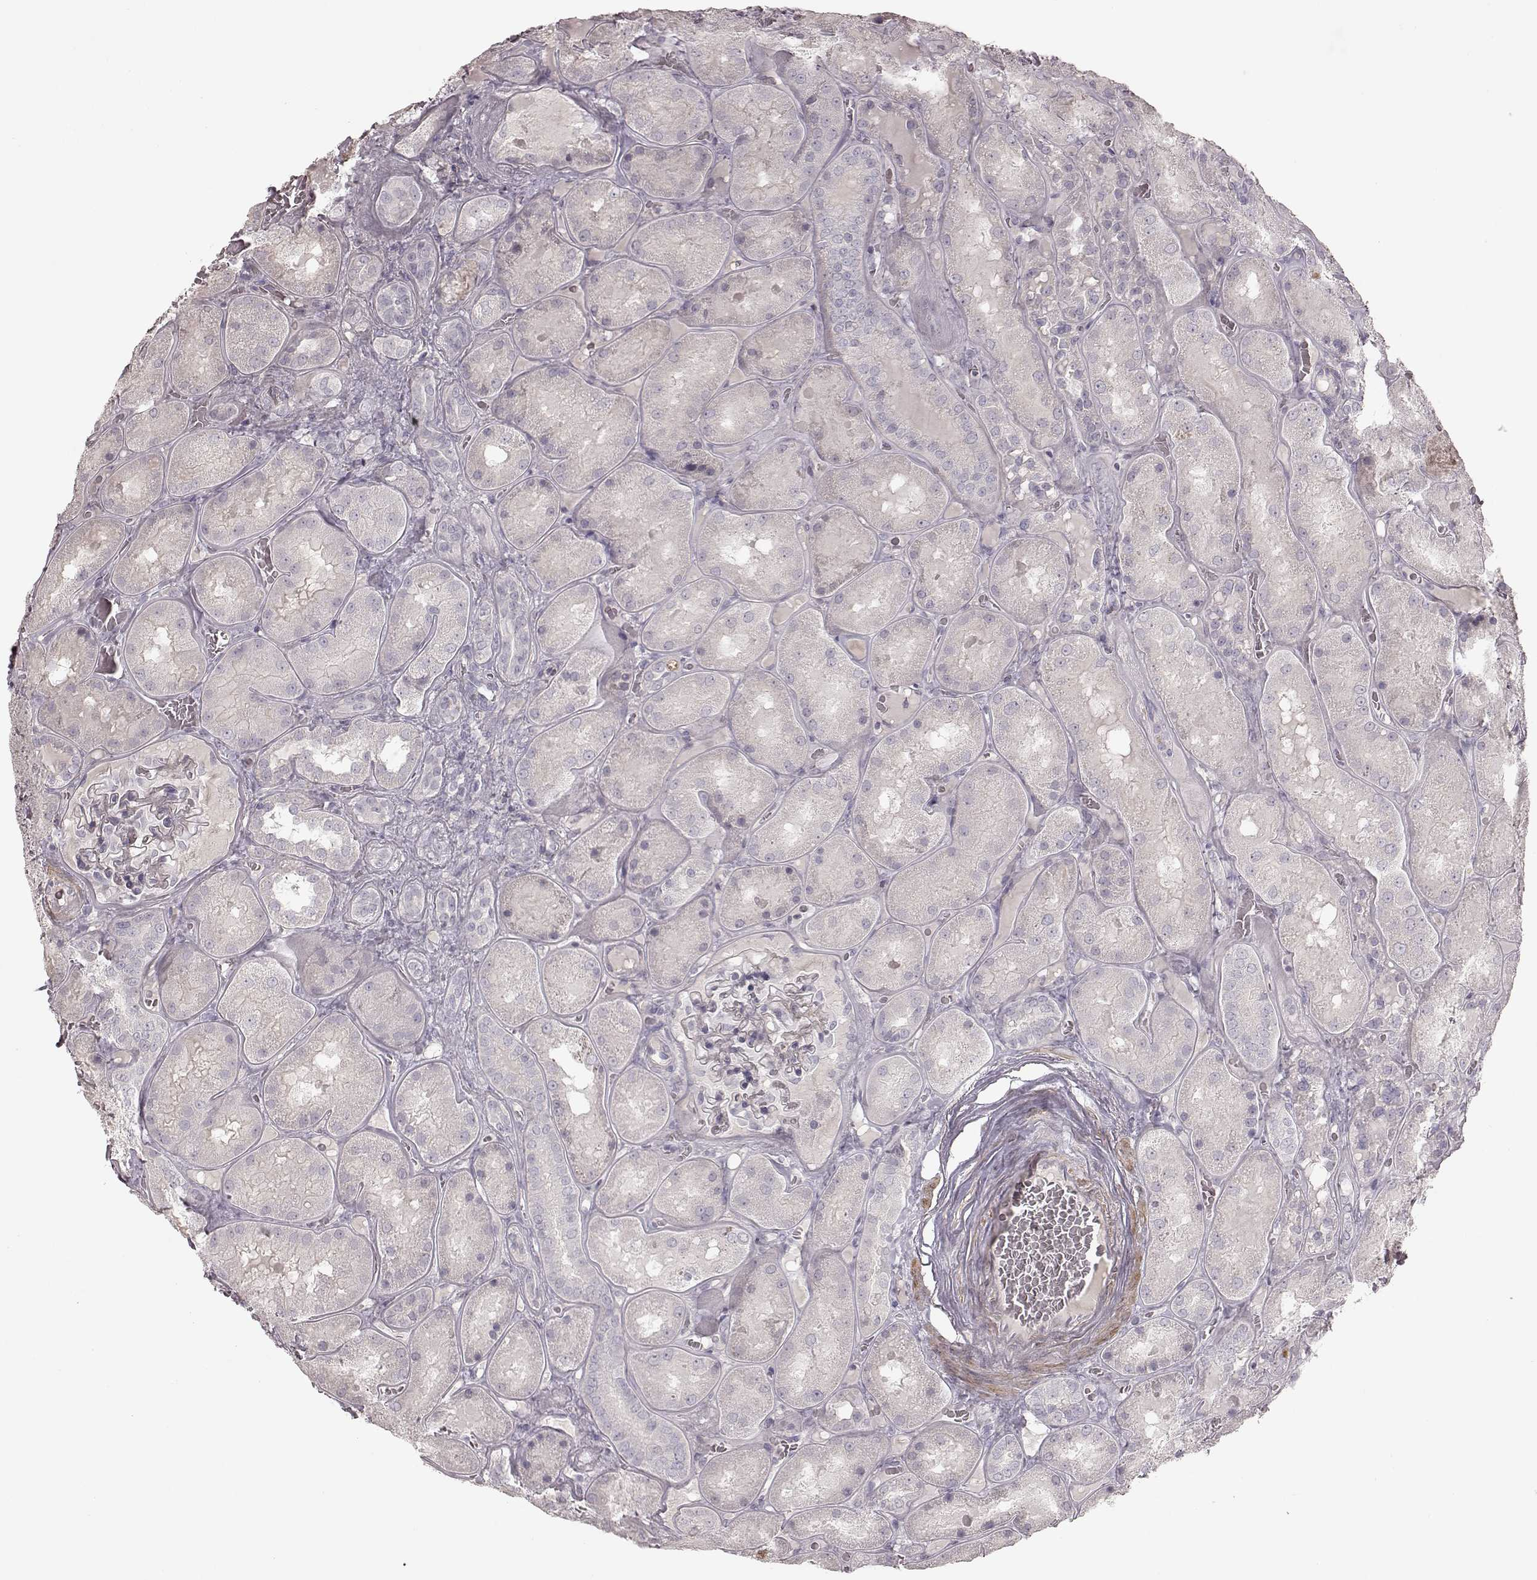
{"staining": {"intensity": "negative", "quantity": "none", "location": "none"}, "tissue": "kidney", "cell_type": "Cells in glomeruli", "image_type": "normal", "snomed": [{"axis": "morphology", "description": "Normal tissue, NOS"}, {"axis": "topography", "description": "Kidney"}], "caption": "Immunohistochemical staining of benign kidney reveals no significant positivity in cells in glomeruli.", "gene": "PRLHR", "patient": {"sex": "male", "age": 73}}